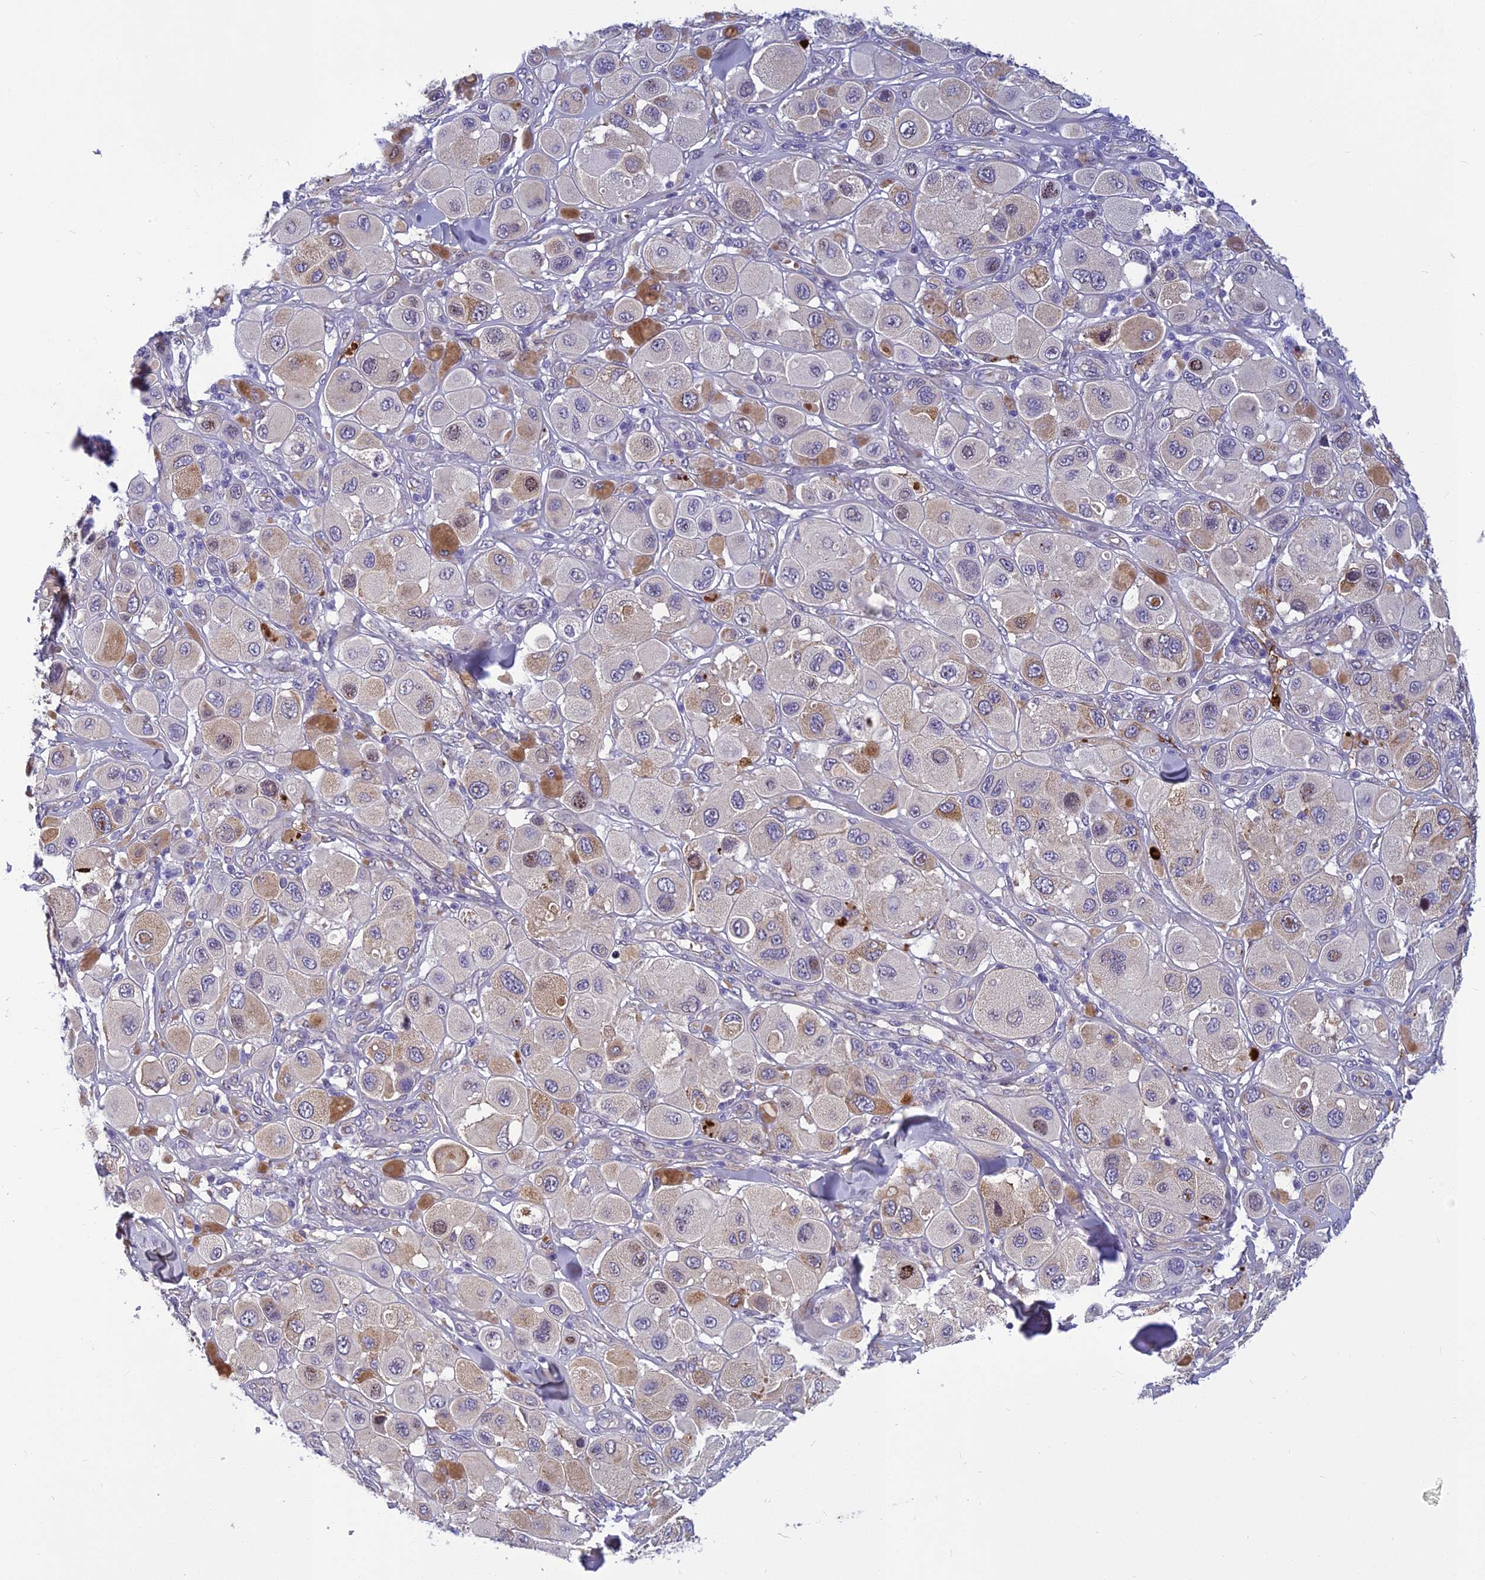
{"staining": {"intensity": "moderate", "quantity": "<25%", "location": "cytoplasmic/membranous"}, "tissue": "melanoma", "cell_type": "Tumor cells", "image_type": "cancer", "snomed": [{"axis": "morphology", "description": "Malignant melanoma, Metastatic site"}, {"axis": "topography", "description": "Skin"}], "caption": "A high-resolution micrograph shows immunohistochemistry staining of malignant melanoma (metastatic site), which demonstrates moderate cytoplasmic/membranous positivity in approximately <25% of tumor cells. (Brightfield microscopy of DAB IHC at high magnification).", "gene": "CLEC11A", "patient": {"sex": "male", "age": 41}}